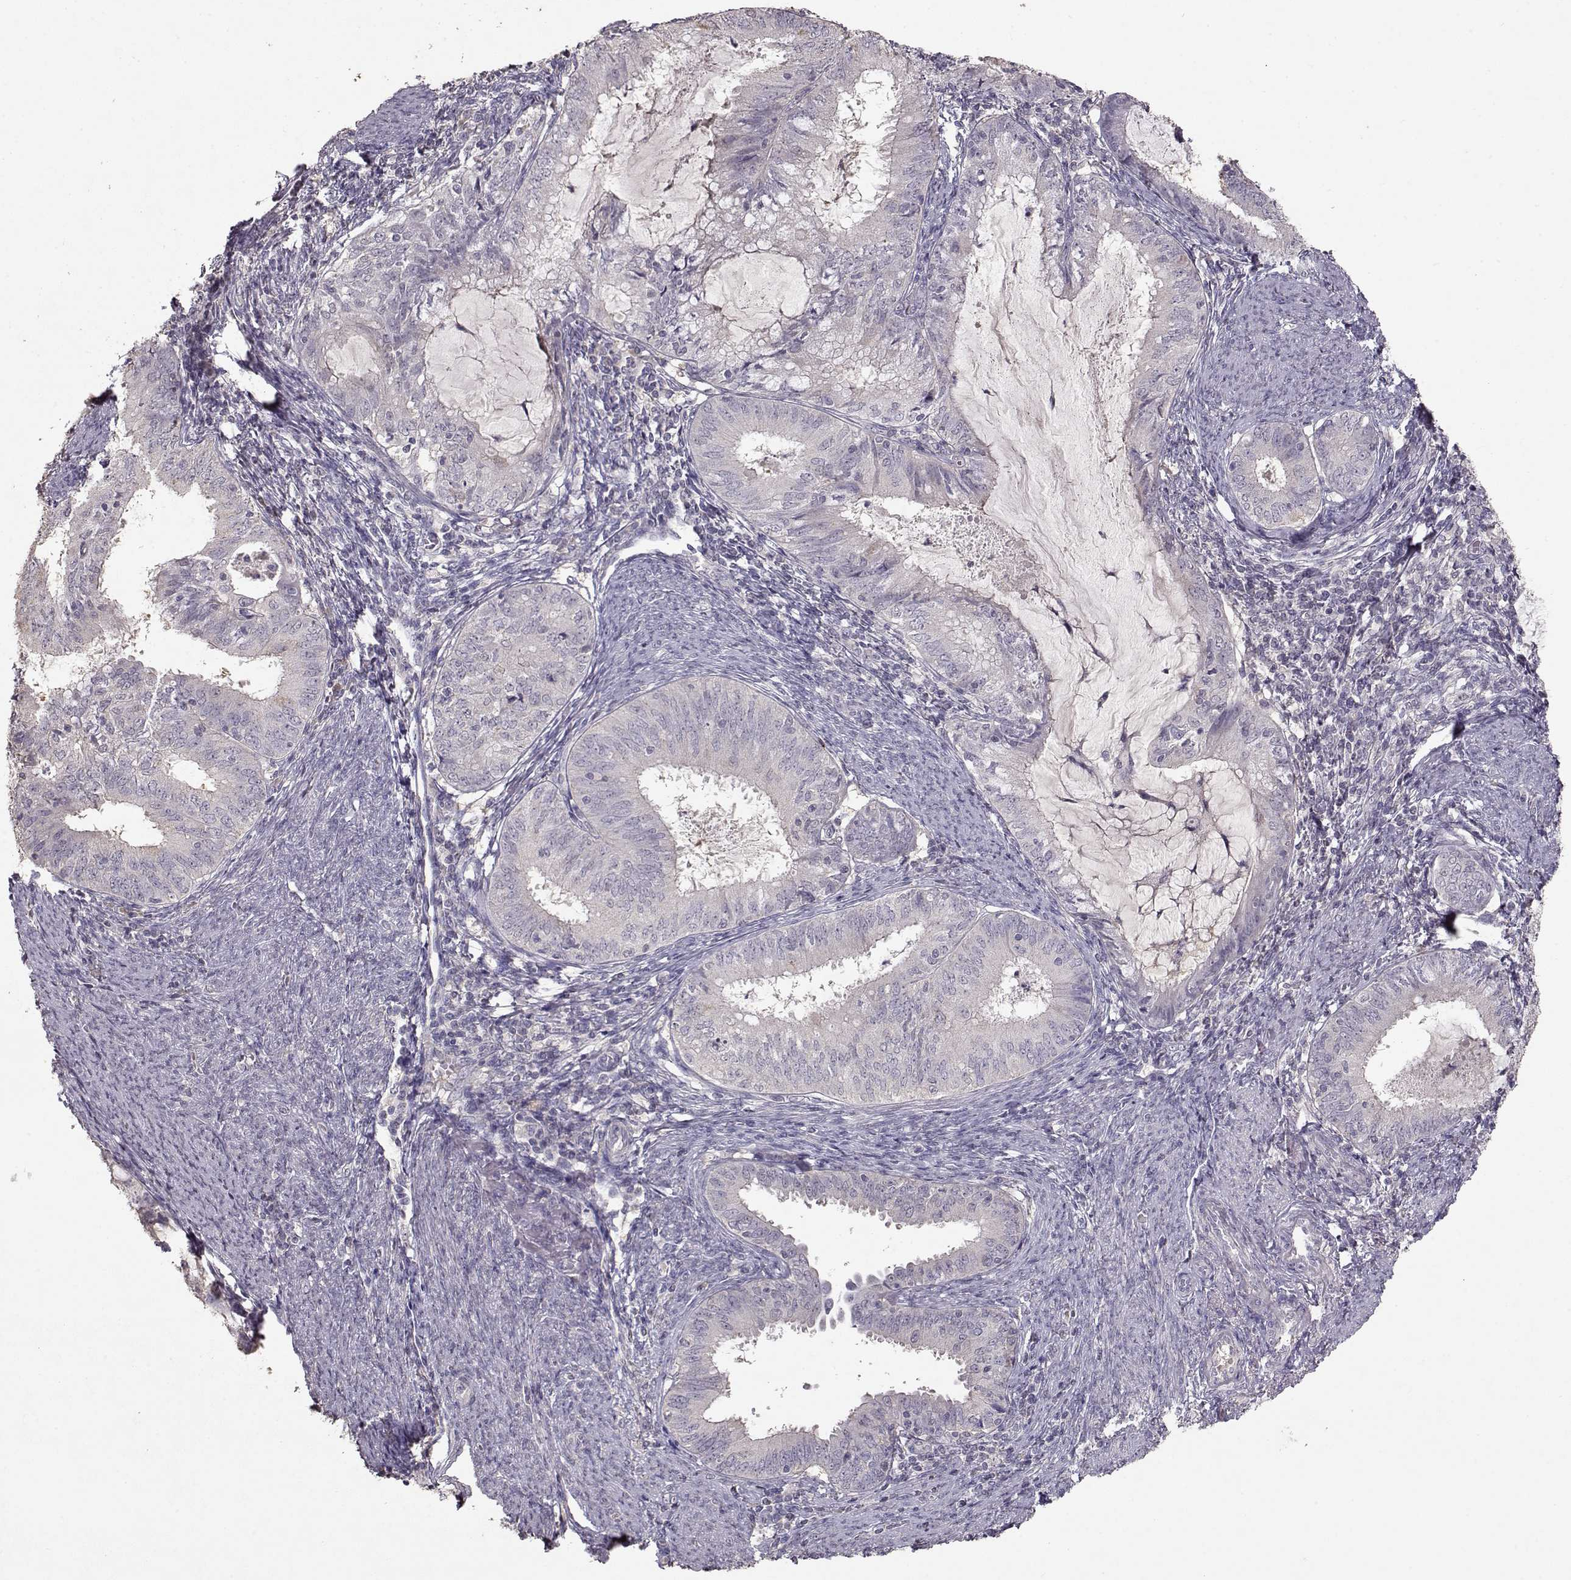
{"staining": {"intensity": "negative", "quantity": "none", "location": "none"}, "tissue": "endometrial cancer", "cell_type": "Tumor cells", "image_type": "cancer", "snomed": [{"axis": "morphology", "description": "Adenocarcinoma, NOS"}, {"axis": "topography", "description": "Endometrium"}], "caption": "This is an immunohistochemistry histopathology image of endometrial adenocarcinoma. There is no staining in tumor cells.", "gene": "PMCH", "patient": {"sex": "female", "age": 57}}